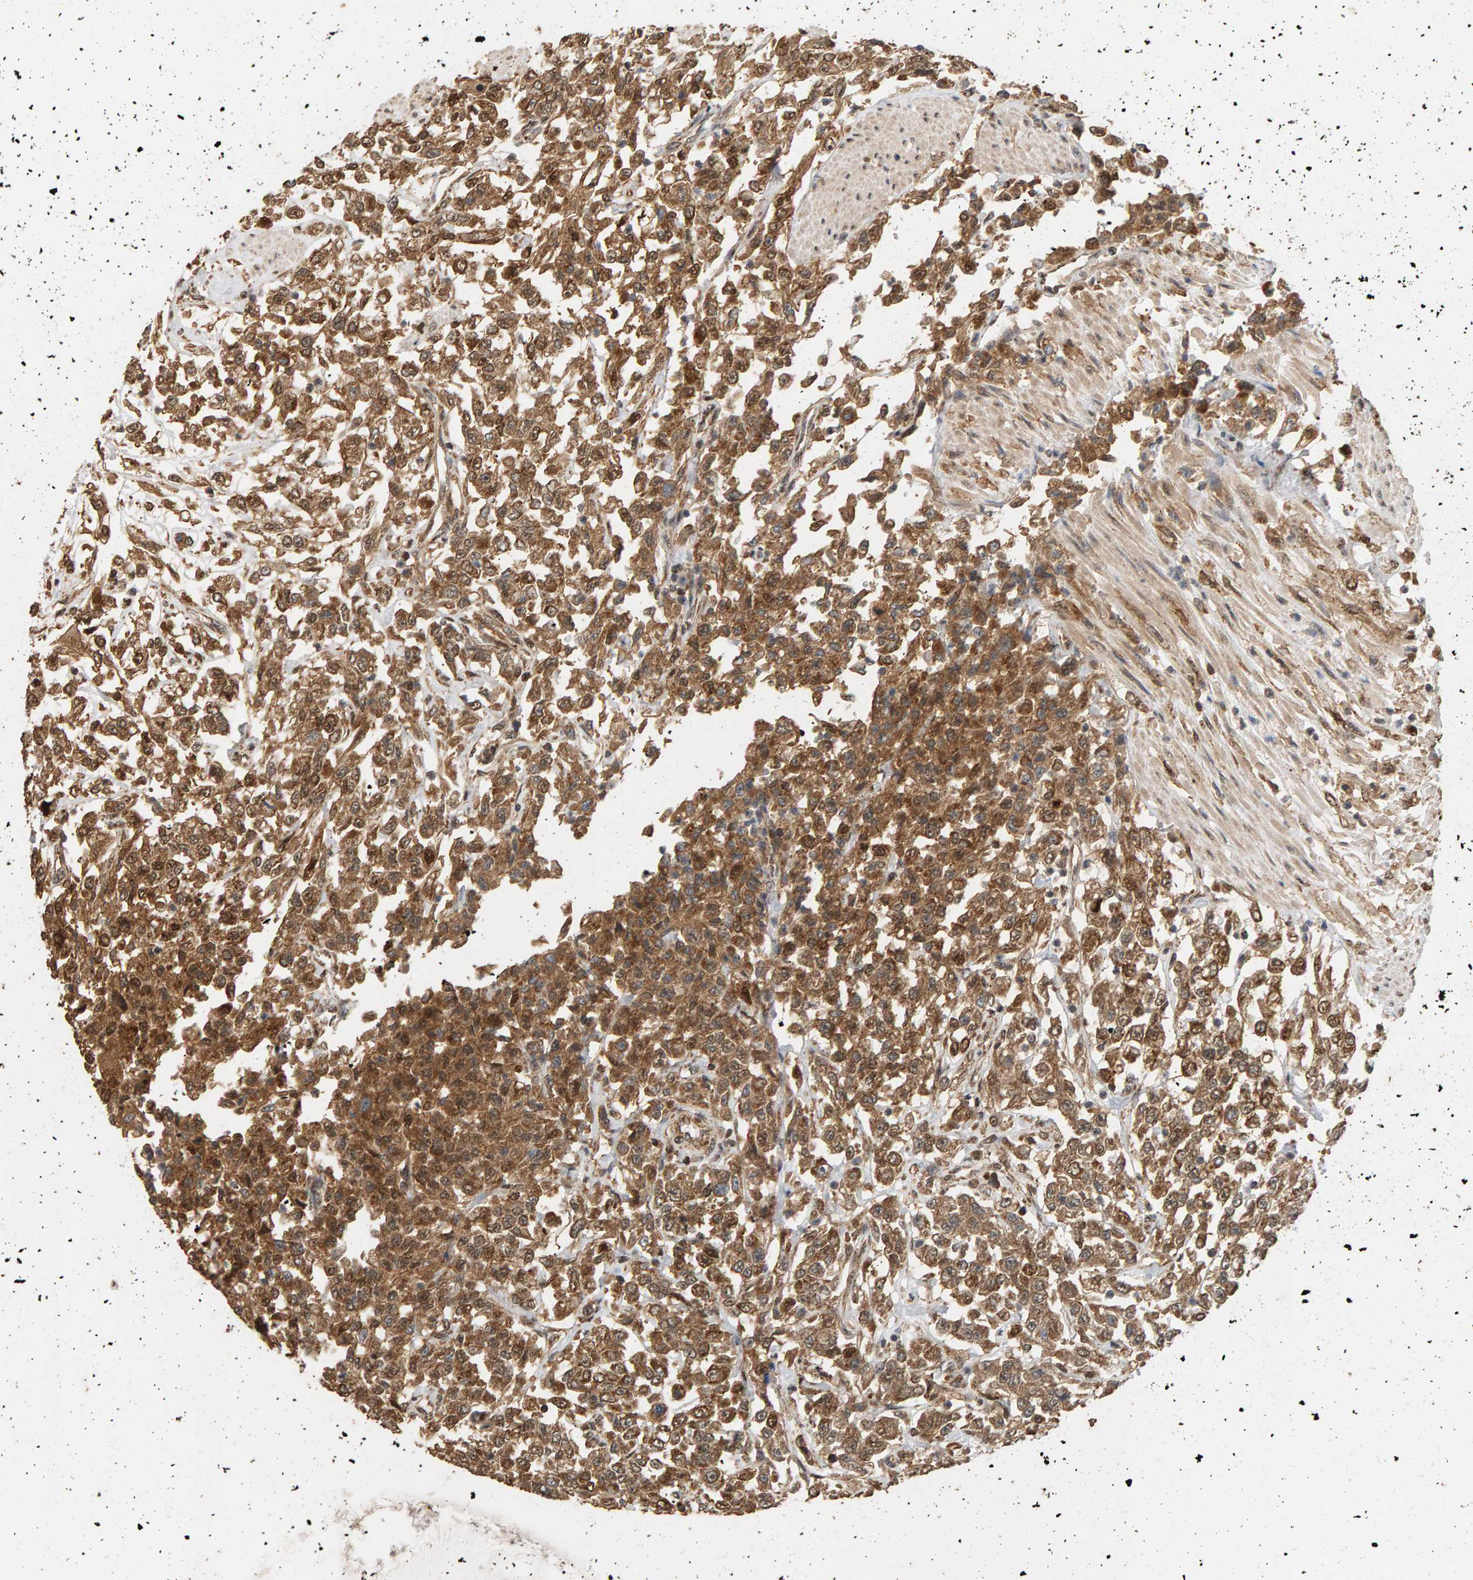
{"staining": {"intensity": "moderate", "quantity": ">75%", "location": "cytoplasmic/membranous,nuclear"}, "tissue": "urothelial cancer", "cell_type": "Tumor cells", "image_type": "cancer", "snomed": [{"axis": "morphology", "description": "Urothelial carcinoma, High grade"}, {"axis": "topography", "description": "Urinary bladder"}], "caption": "An image of human urothelial carcinoma (high-grade) stained for a protein demonstrates moderate cytoplasmic/membranous and nuclear brown staining in tumor cells.", "gene": "GSTK1", "patient": {"sex": "male", "age": 46}}